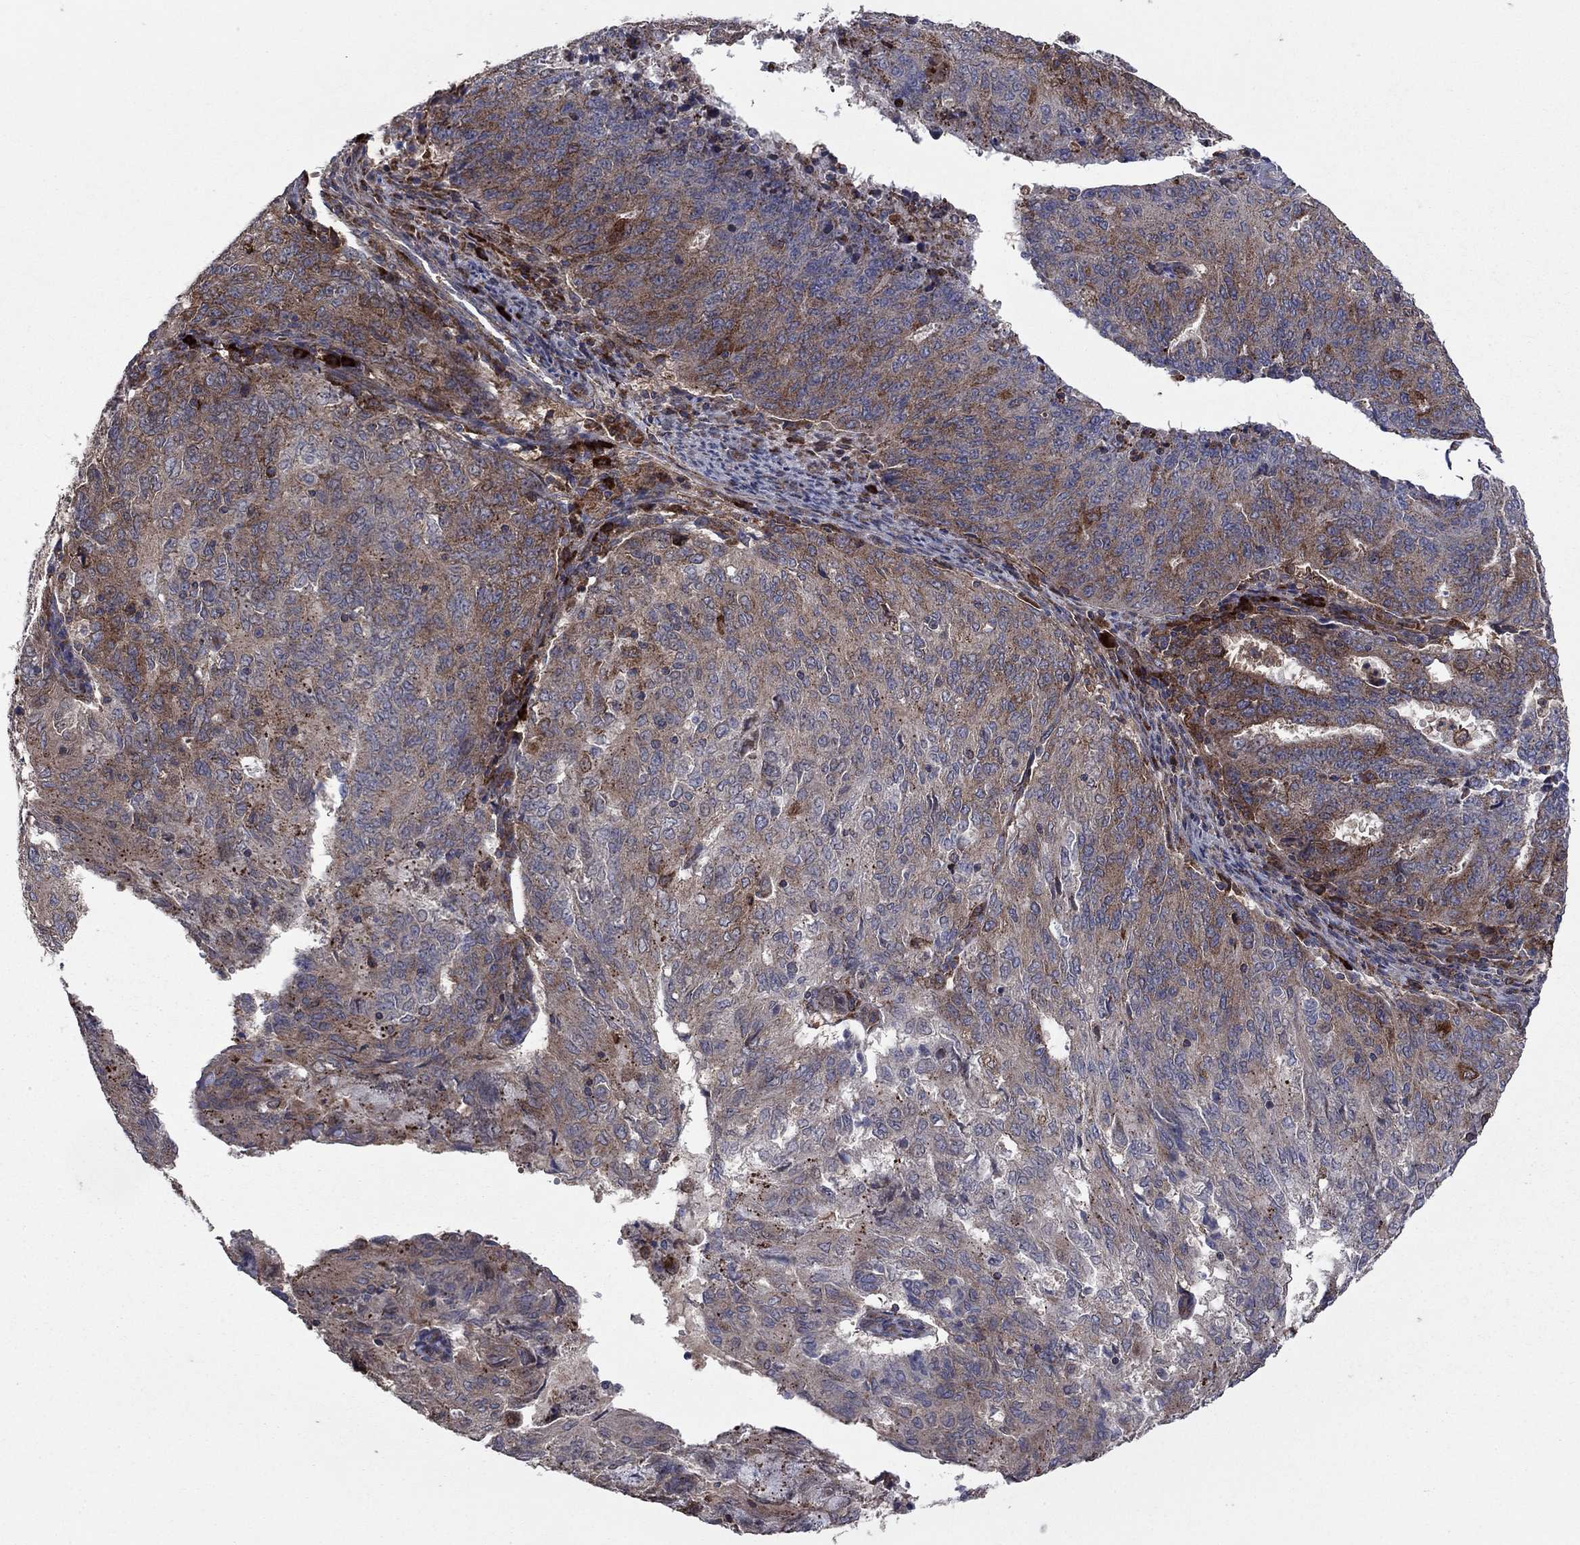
{"staining": {"intensity": "strong", "quantity": "<25%", "location": "cytoplasmic/membranous"}, "tissue": "endometrial cancer", "cell_type": "Tumor cells", "image_type": "cancer", "snomed": [{"axis": "morphology", "description": "Adenocarcinoma, NOS"}, {"axis": "topography", "description": "Endometrium"}], "caption": "Protein staining displays strong cytoplasmic/membranous positivity in about <25% of tumor cells in adenocarcinoma (endometrial).", "gene": "MEA1", "patient": {"sex": "female", "age": 82}}